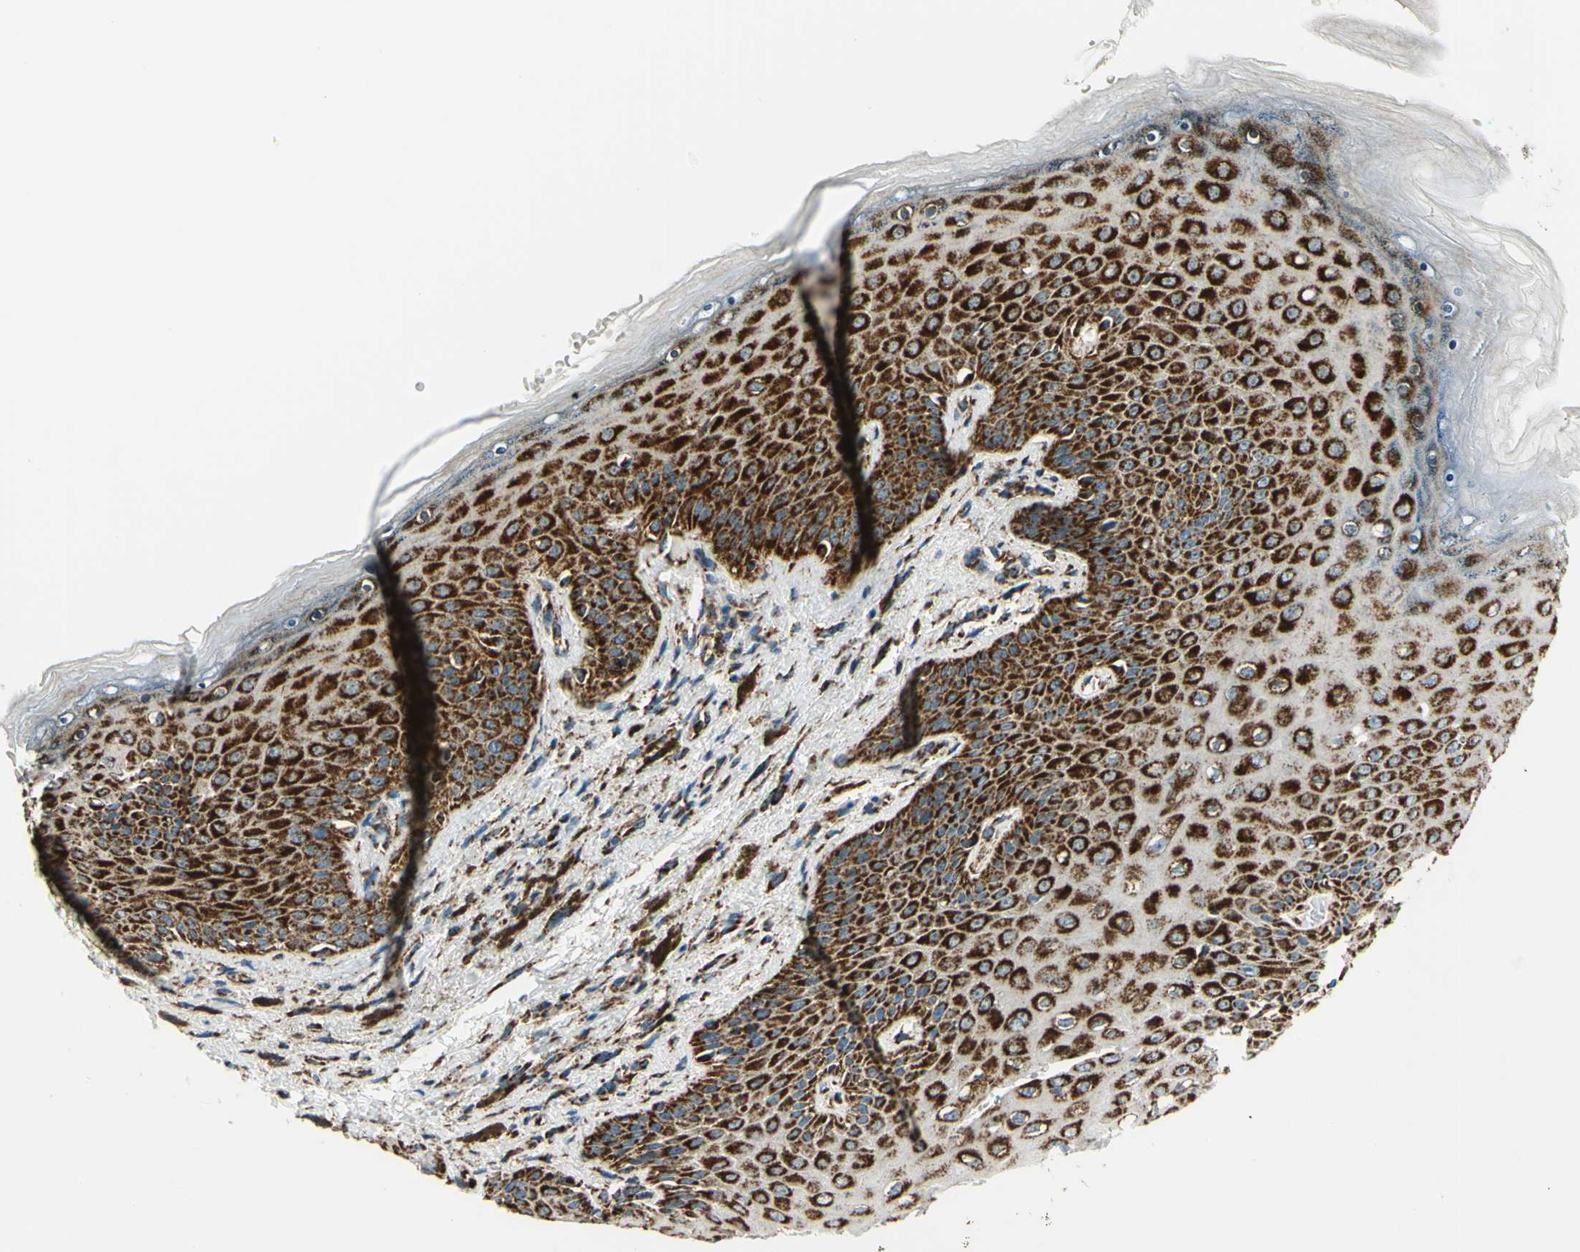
{"staining": {"intensity": "strong", "quantity": ">75%", "location": "cytoplasmic/membranous"}, "tissue": "skin", "cell_type": "Epidermal cells", "image_type": "normal", "snomed": [{"axis": "morphology", "description": "Normal tissue, NOS"}, {"axis": "topography", "description": "Anal"}], "caption": "IHC photomicrograph of normal skin: human skin stained using IHC demonstrates high levels of strong protein expression localized specifically in the cytoplasmic/membranous of epidermal cells, appearing as a cytoplasmic/membranous brown color.", "gene": "MAVS", "patient": {"sex": "female", "age": 46}}